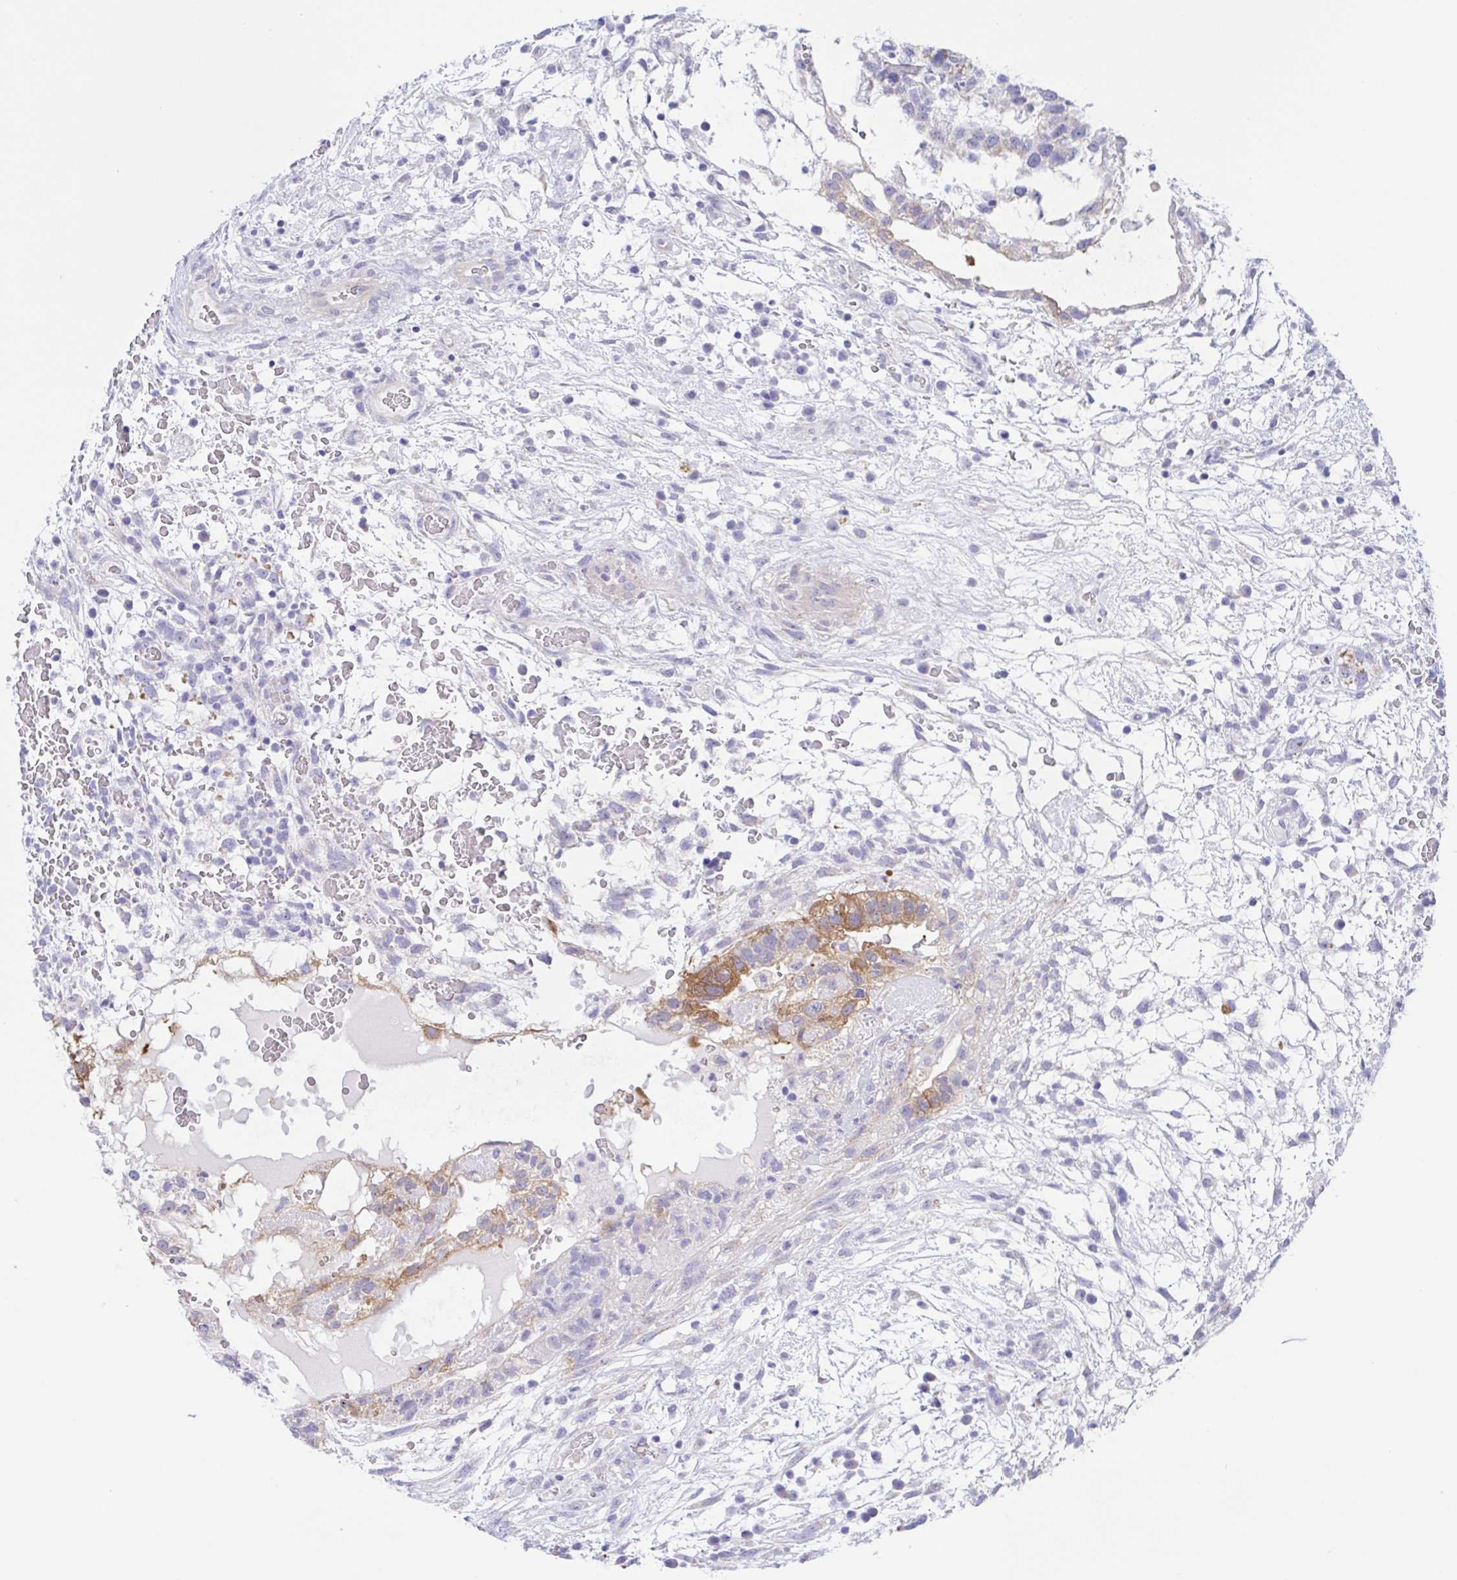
{"staining": {"intensity": "moderate", "quantity": "<25%", "location": "cytoplasmic/membranous"}, "tissue": "testis cancer", "cell_type": "Tumor cells", "image_type": "cancer", "snomed": [{"axis": "morphology", "description": "Normal tissue, NOS"}, {"axis": "morphology", "description": "Carcinoma, Embryonal, NOS"}, {"axis": "topography", "description": "Testis"}], "caption": "Testis cancer was stained to show a protein in brown. There is low levels of moderate cytoplasmic/membranous positivity in approximately <25% of tumor cells.", "gene": "MUCL3", "patient": {"sex": "male", "age": 32}}